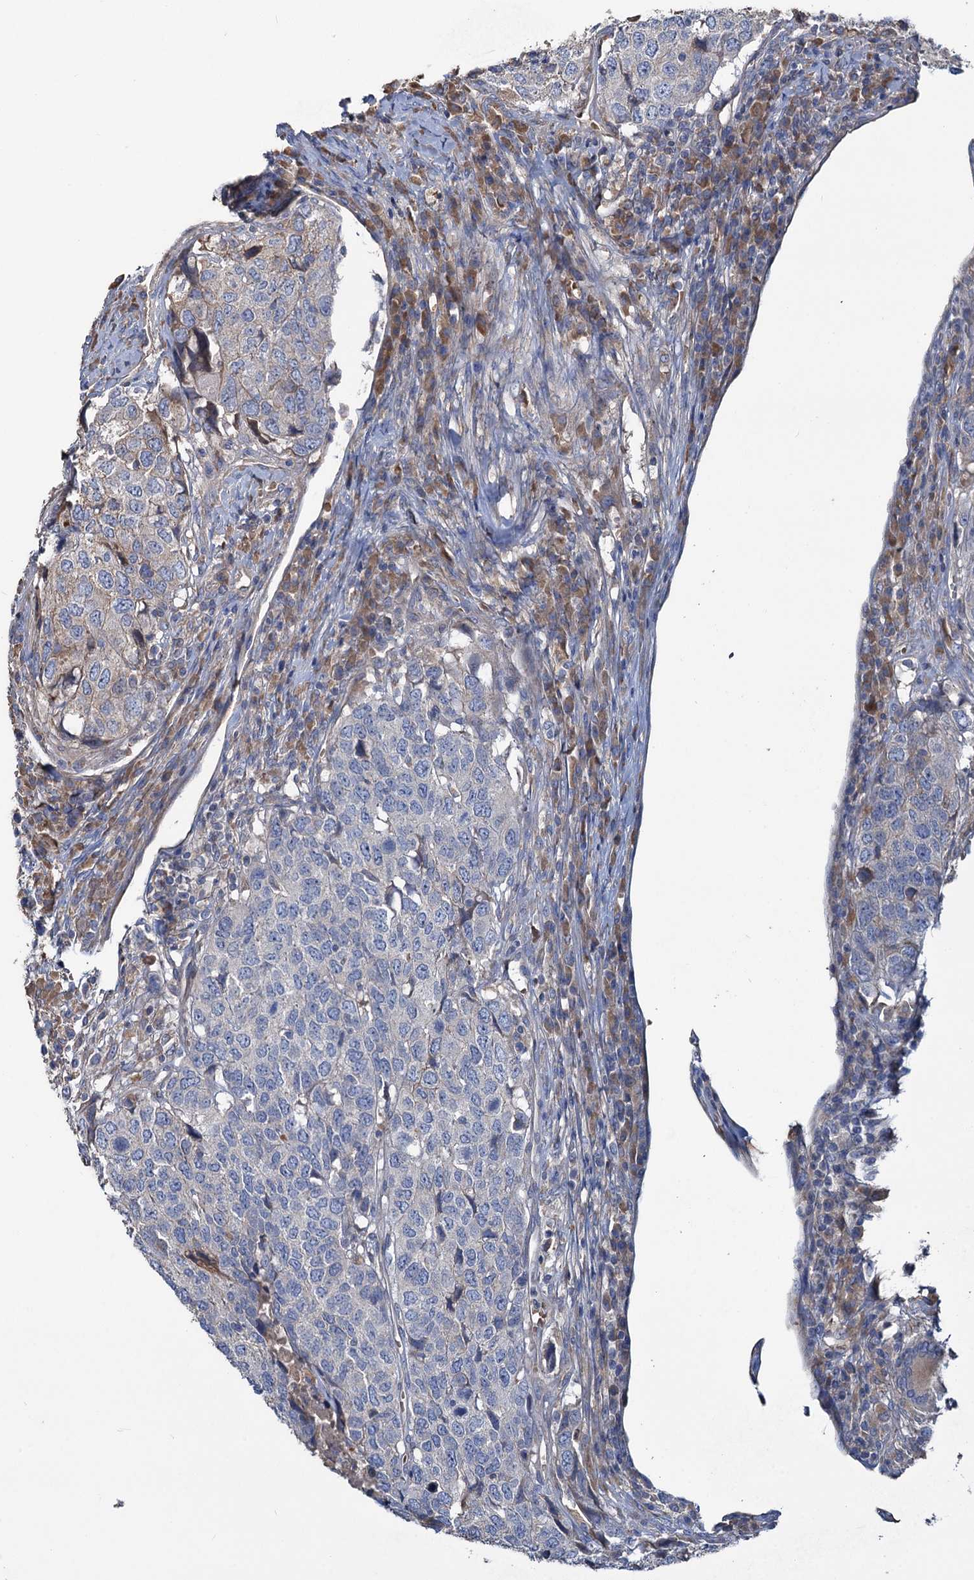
{"staining": {"intensity": "negative", "quantity": "none", "location": "none"}, "tissue": "head and neck cancer", "cell_type": "Tumor cells", "image_type": "cancer", "snomed": [{"axis": "morphology", "description": "Squamous cell carcinoma, NOS"}, {"axis": "topography", "description": "Head-Neck"}], "caption": "Tumor cells are negative for brown protein staining in head and neck cancer. The staining is performed using DAB brown chromogen with nuclei counter-stained in using hematoxylin.", "gene": "URAD", "patient": {"sex": "male", "age": 66}}